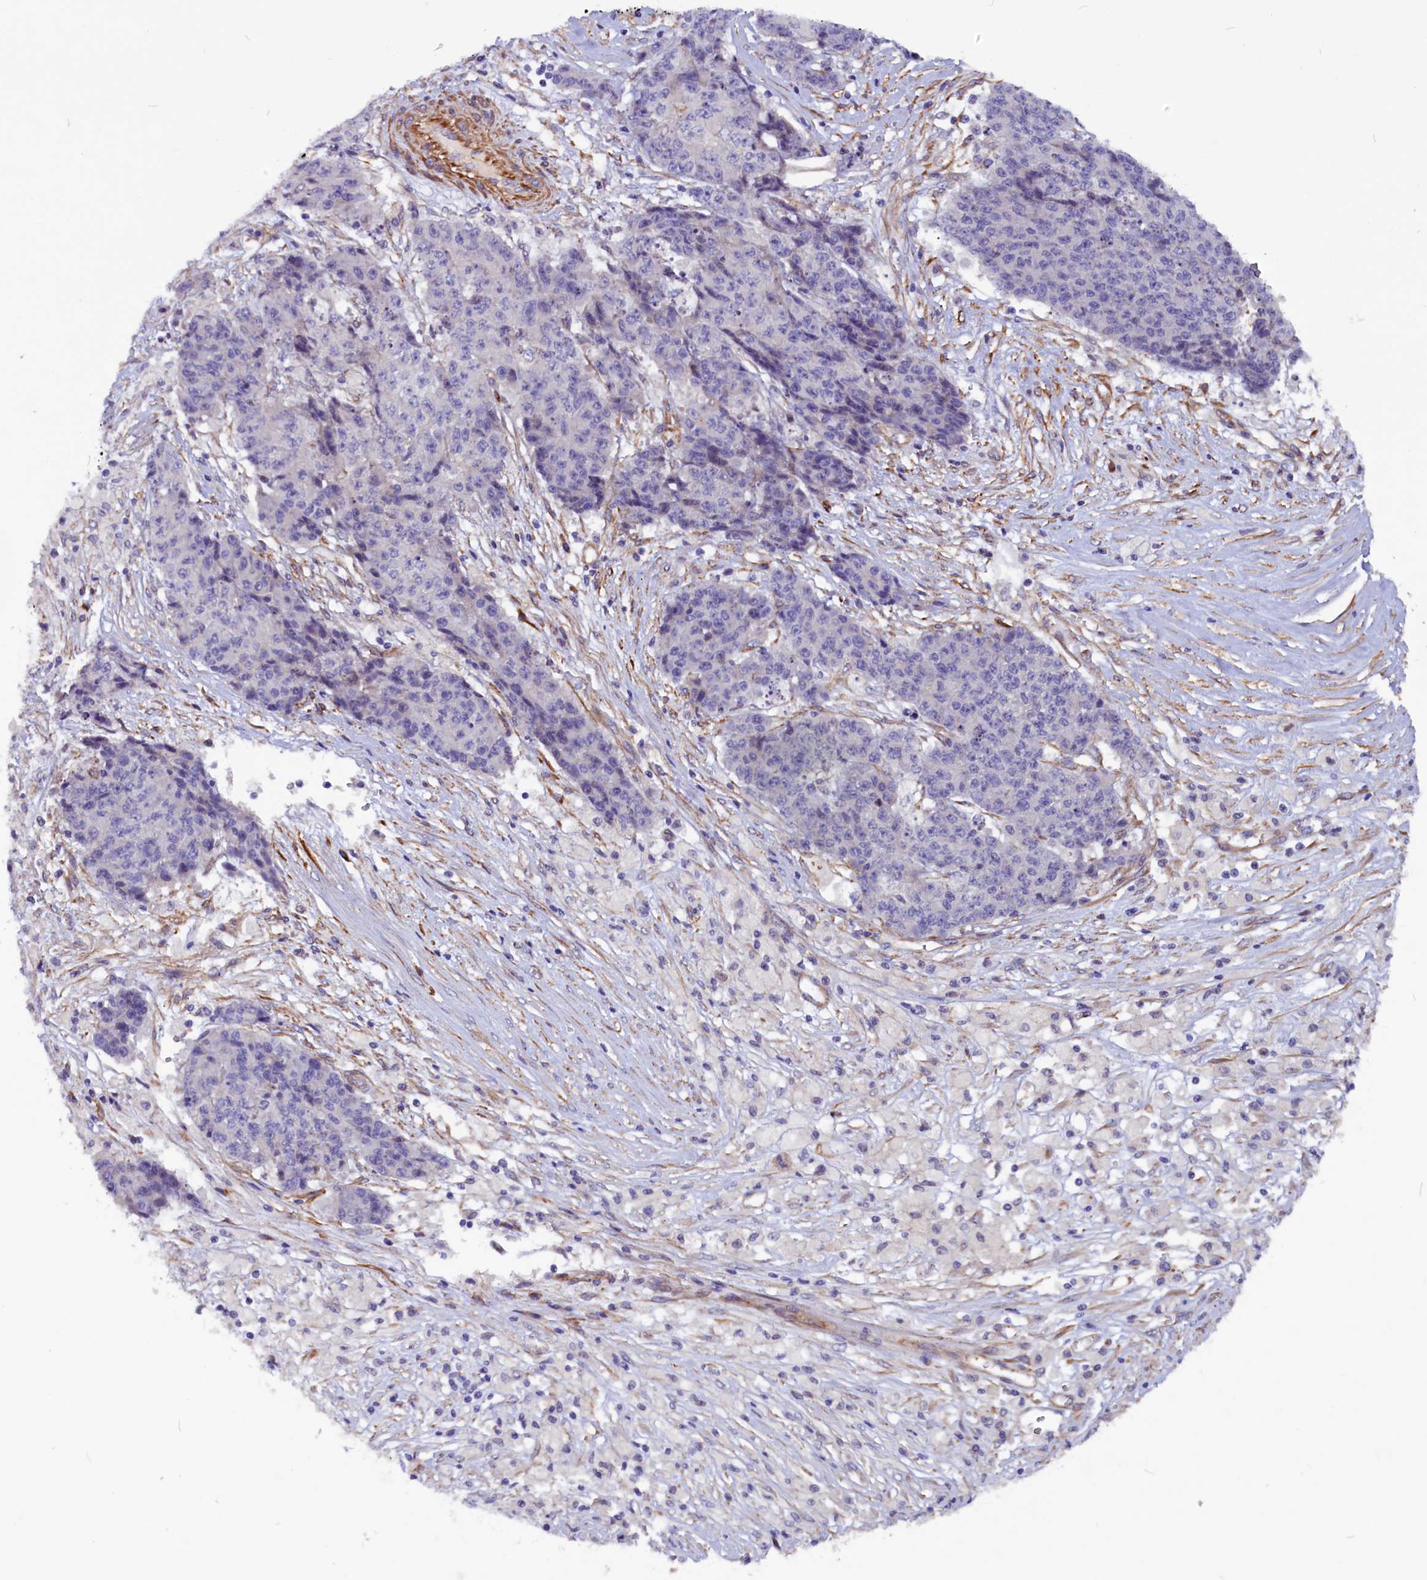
{"staining": {"intensity": "negative", "quantity": "none", "location": "none"}, "tissue": "ovarian cancer", "cell_type": "Tumor cells", "image_type": "cancer", "snomed": [{"axis": "morphology", "description": "Carcinoma, endometroid"}, {"axis": "topography", "description": "Ovary"}], "caption": "Protein analysis of endometroid carcinoma (ovarian) shows no significant expression in tumor cells.", "gene": "ZNF749", "patient": {"sex": "female", "age": 42}}